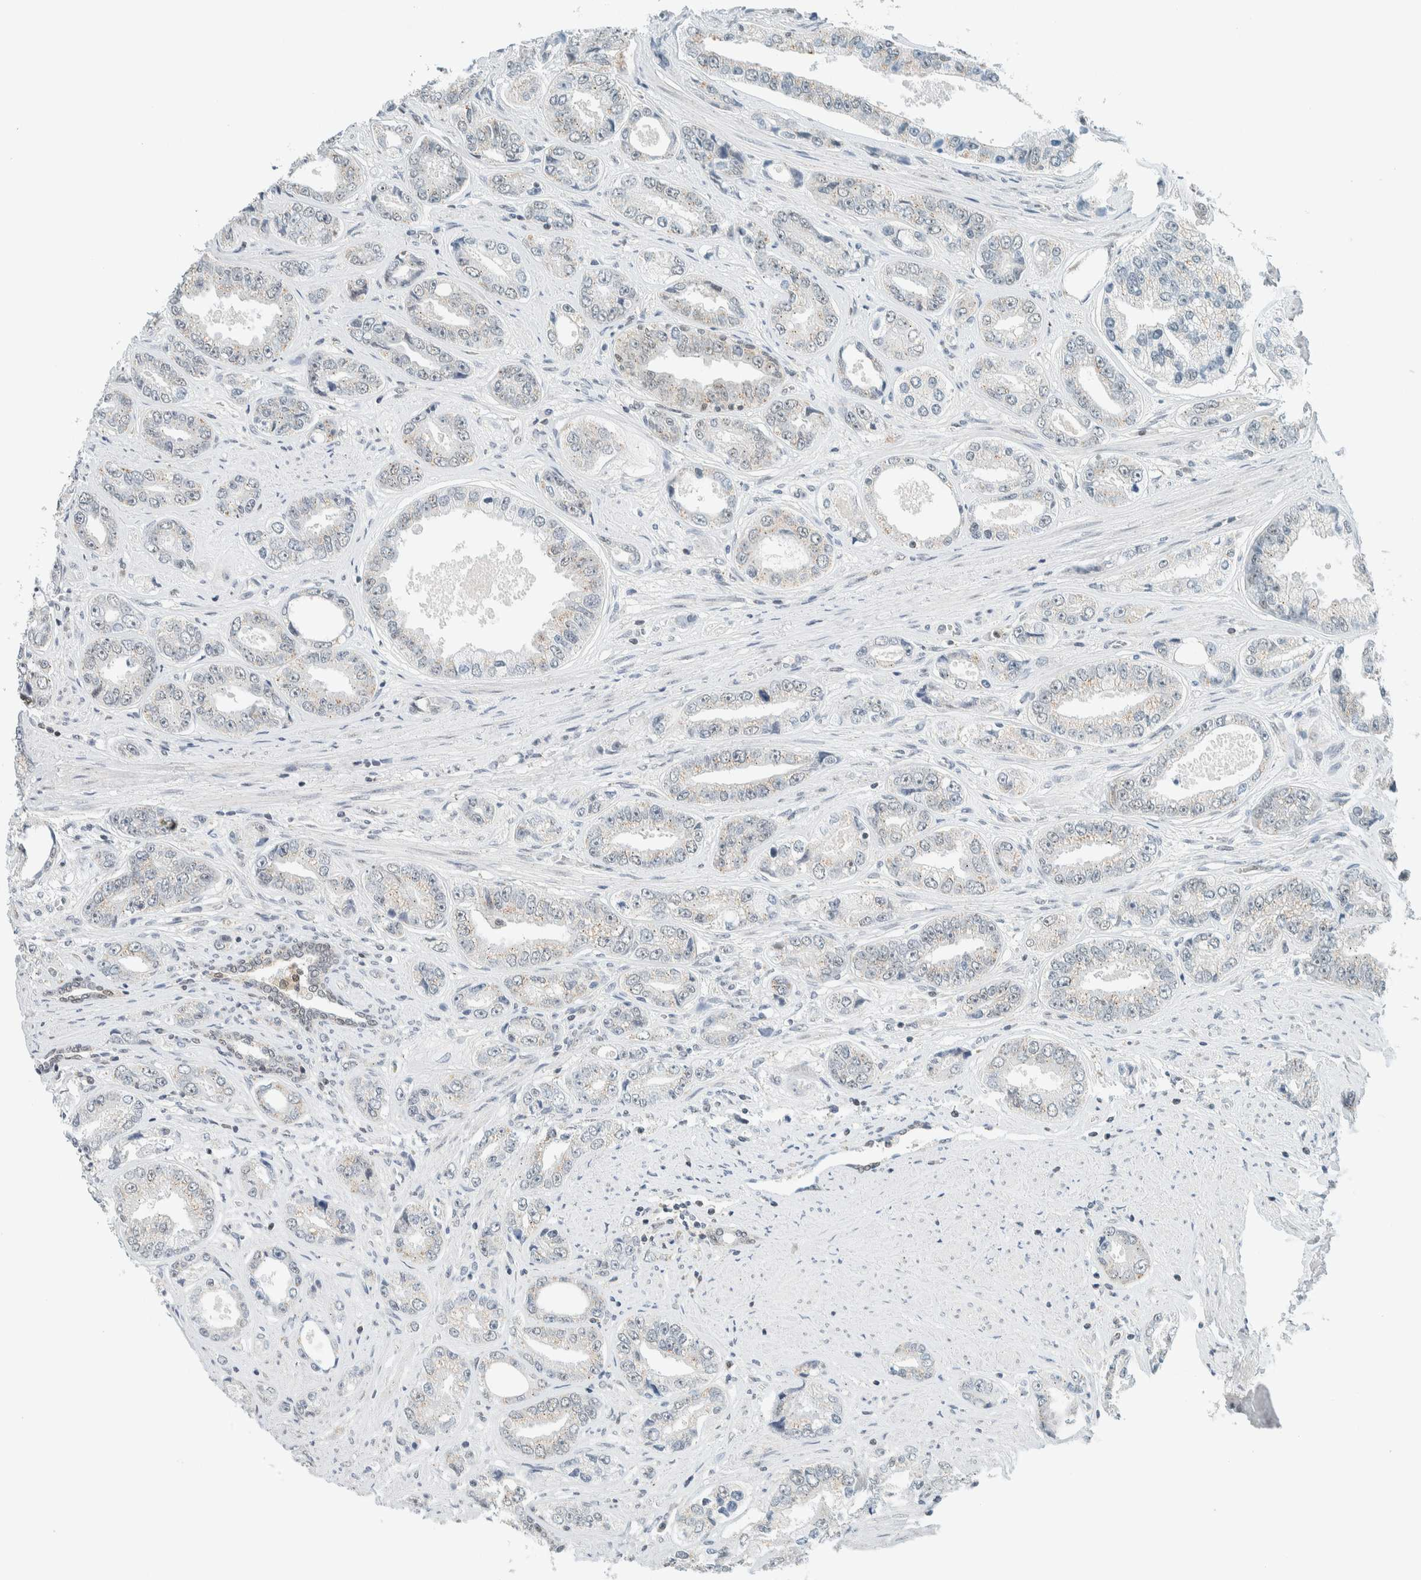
{"staining": {"intensity": "negative", "quantity": "none", "location": "none"}, "tissue": "prostate cancer", "cell_type": "Tumor cells", "image_type": "cancer", "snomed": [{"axis": "morphology", "description": "Adenocarcinoma, High grade"}, {"axis": "topography", "description": "Prostate"}], "caption": "A photomicrograph of prostate adenocarcinoma (high-grade) stained for a protein reveals no brown staining in tumor cells.", "gene": "CYSRT1", "patient": {"sex": "male", "age": 61}}